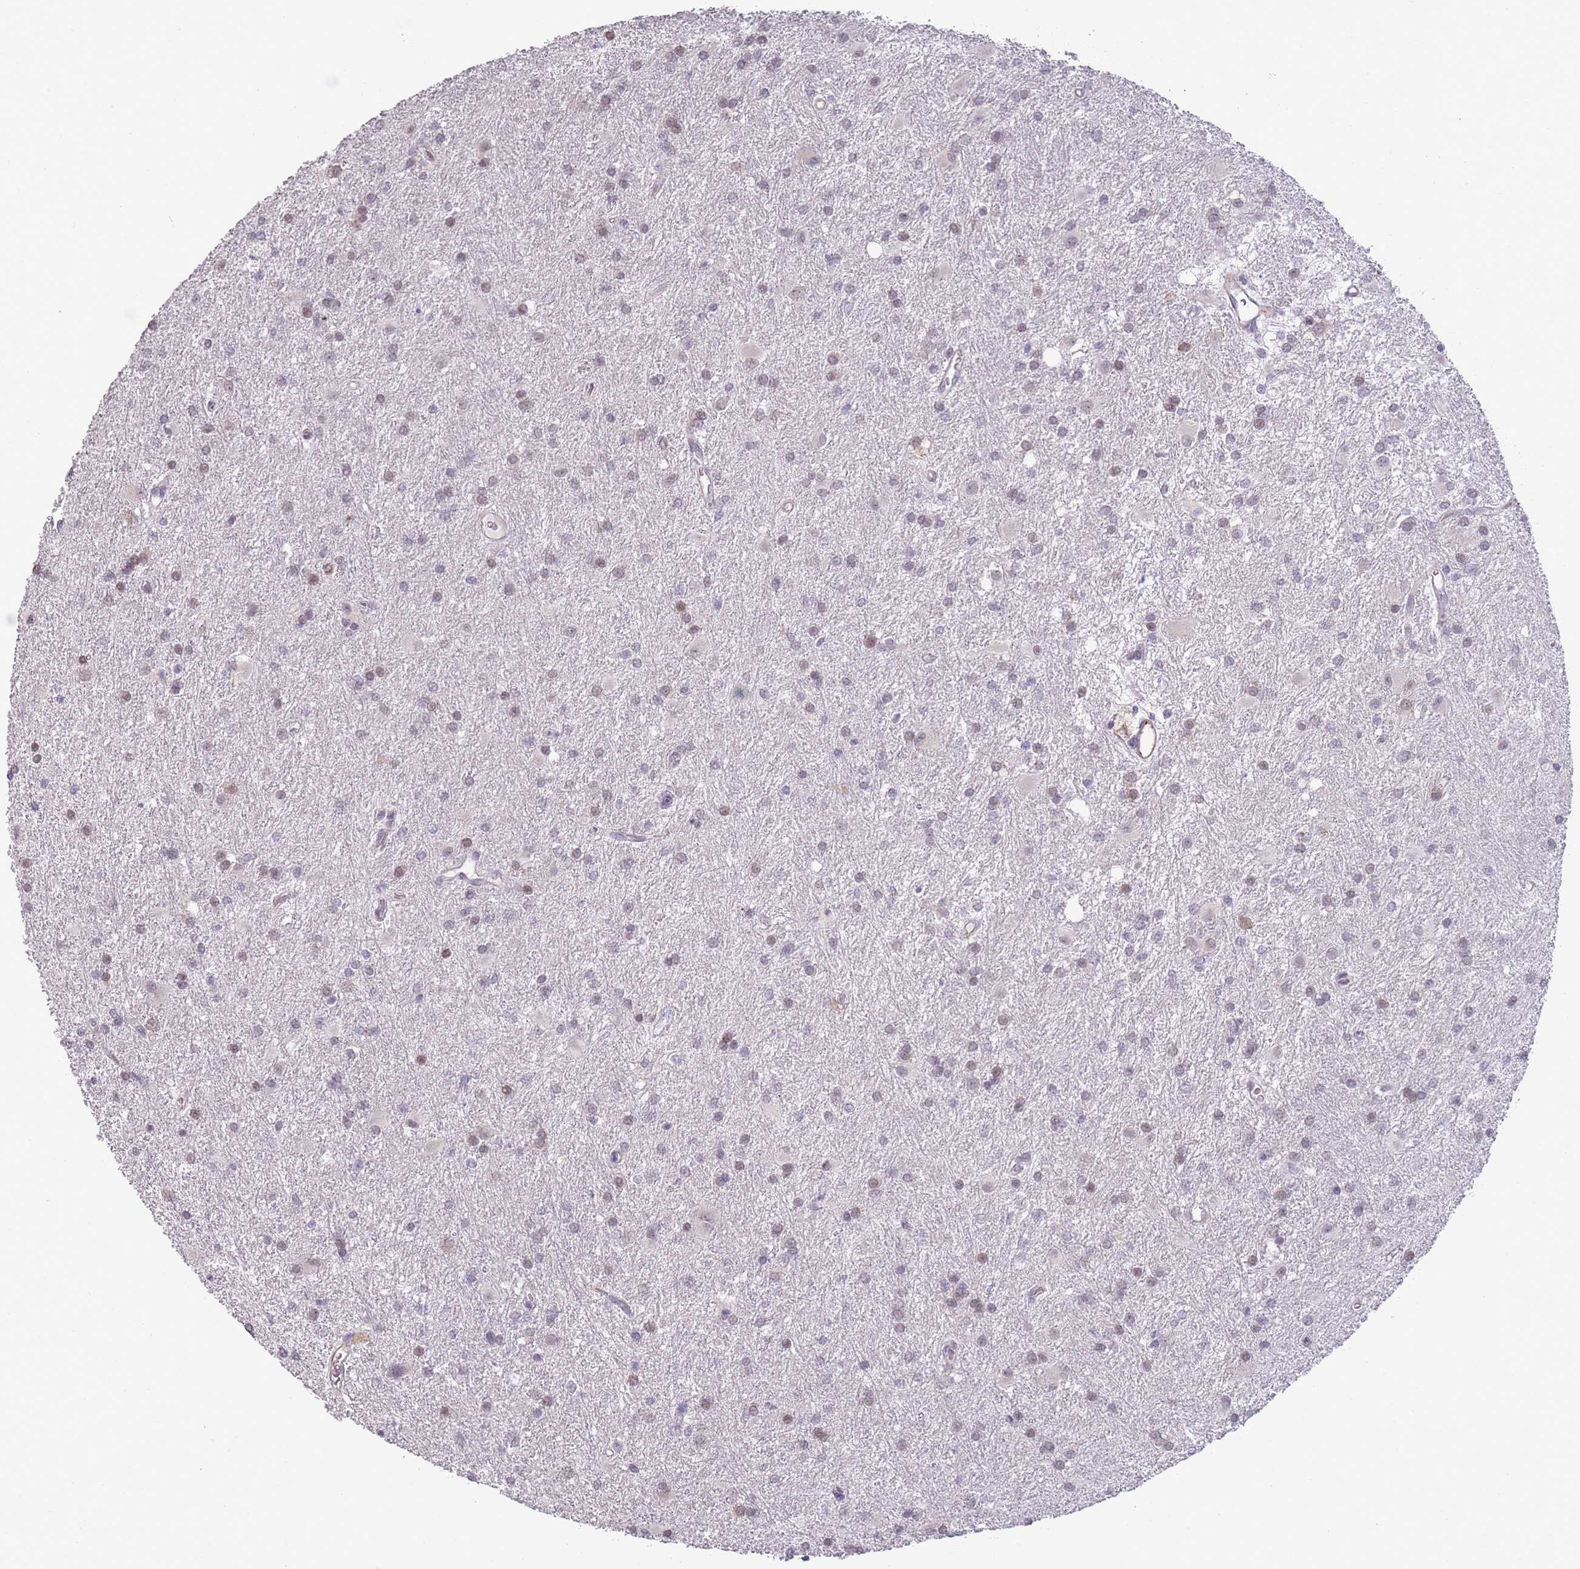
{"staining": {"intensity": "weak", "quantity": "<25%", "location": "nuclear"}, "tissue": "glioma", "cell_type": "Tumor cells", "image_type": "cancer", "snomed": [{"axis": "morphology", "description": "Glioma, malignant, High grade"}, {"axis": "topography", "description": "Brain"}], "caption": "Tumor cells show no significant staining in glioma. (Brightfield microscopy of DAB (3,3'-diaminobenzidine) immunohistochemistry (IHC) at high magnification).", "gene": "NBPF3", "patient": {"sex": "female", "age": 50}}